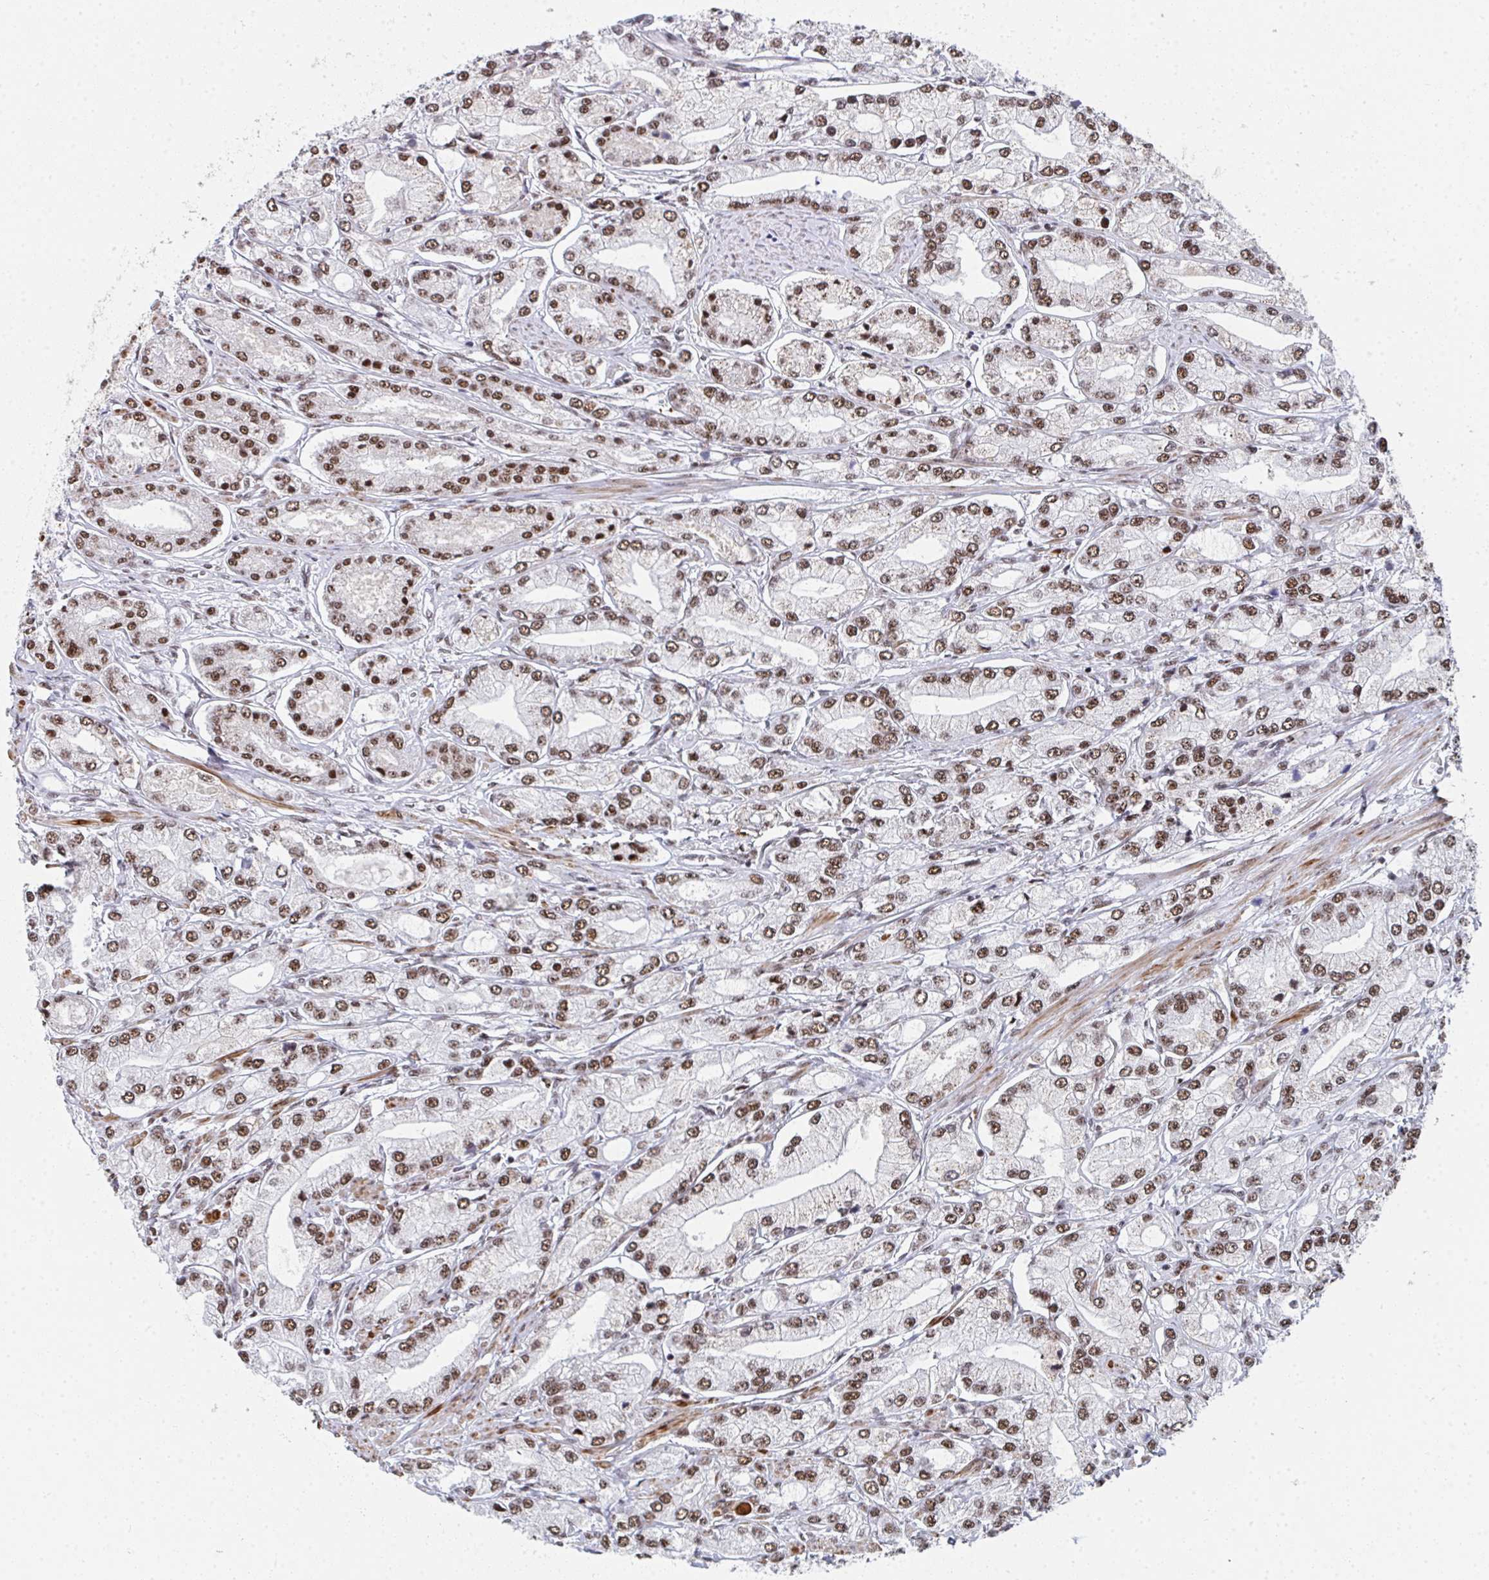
{"staining": {"intensity": "moderate", "quantity": ">75%", "location": "nuclear"}, "tissue": "prostate cancer", "cell_type": "Tumor cells", "image_type": "cancer", "snomed": [{"axis": "morphology", "description": "Adenocarcinoma, High grade"}, {"axis": "topography", "description": "Prostate"}], "caption": "An image of adenocarcinoma (high-grade) (prostate) stained for a protein exhibits moderate nuclear brown staining in tumor cells.", "gene": "SNRNP70", "patient": {"sex": "male", "age": 66}}